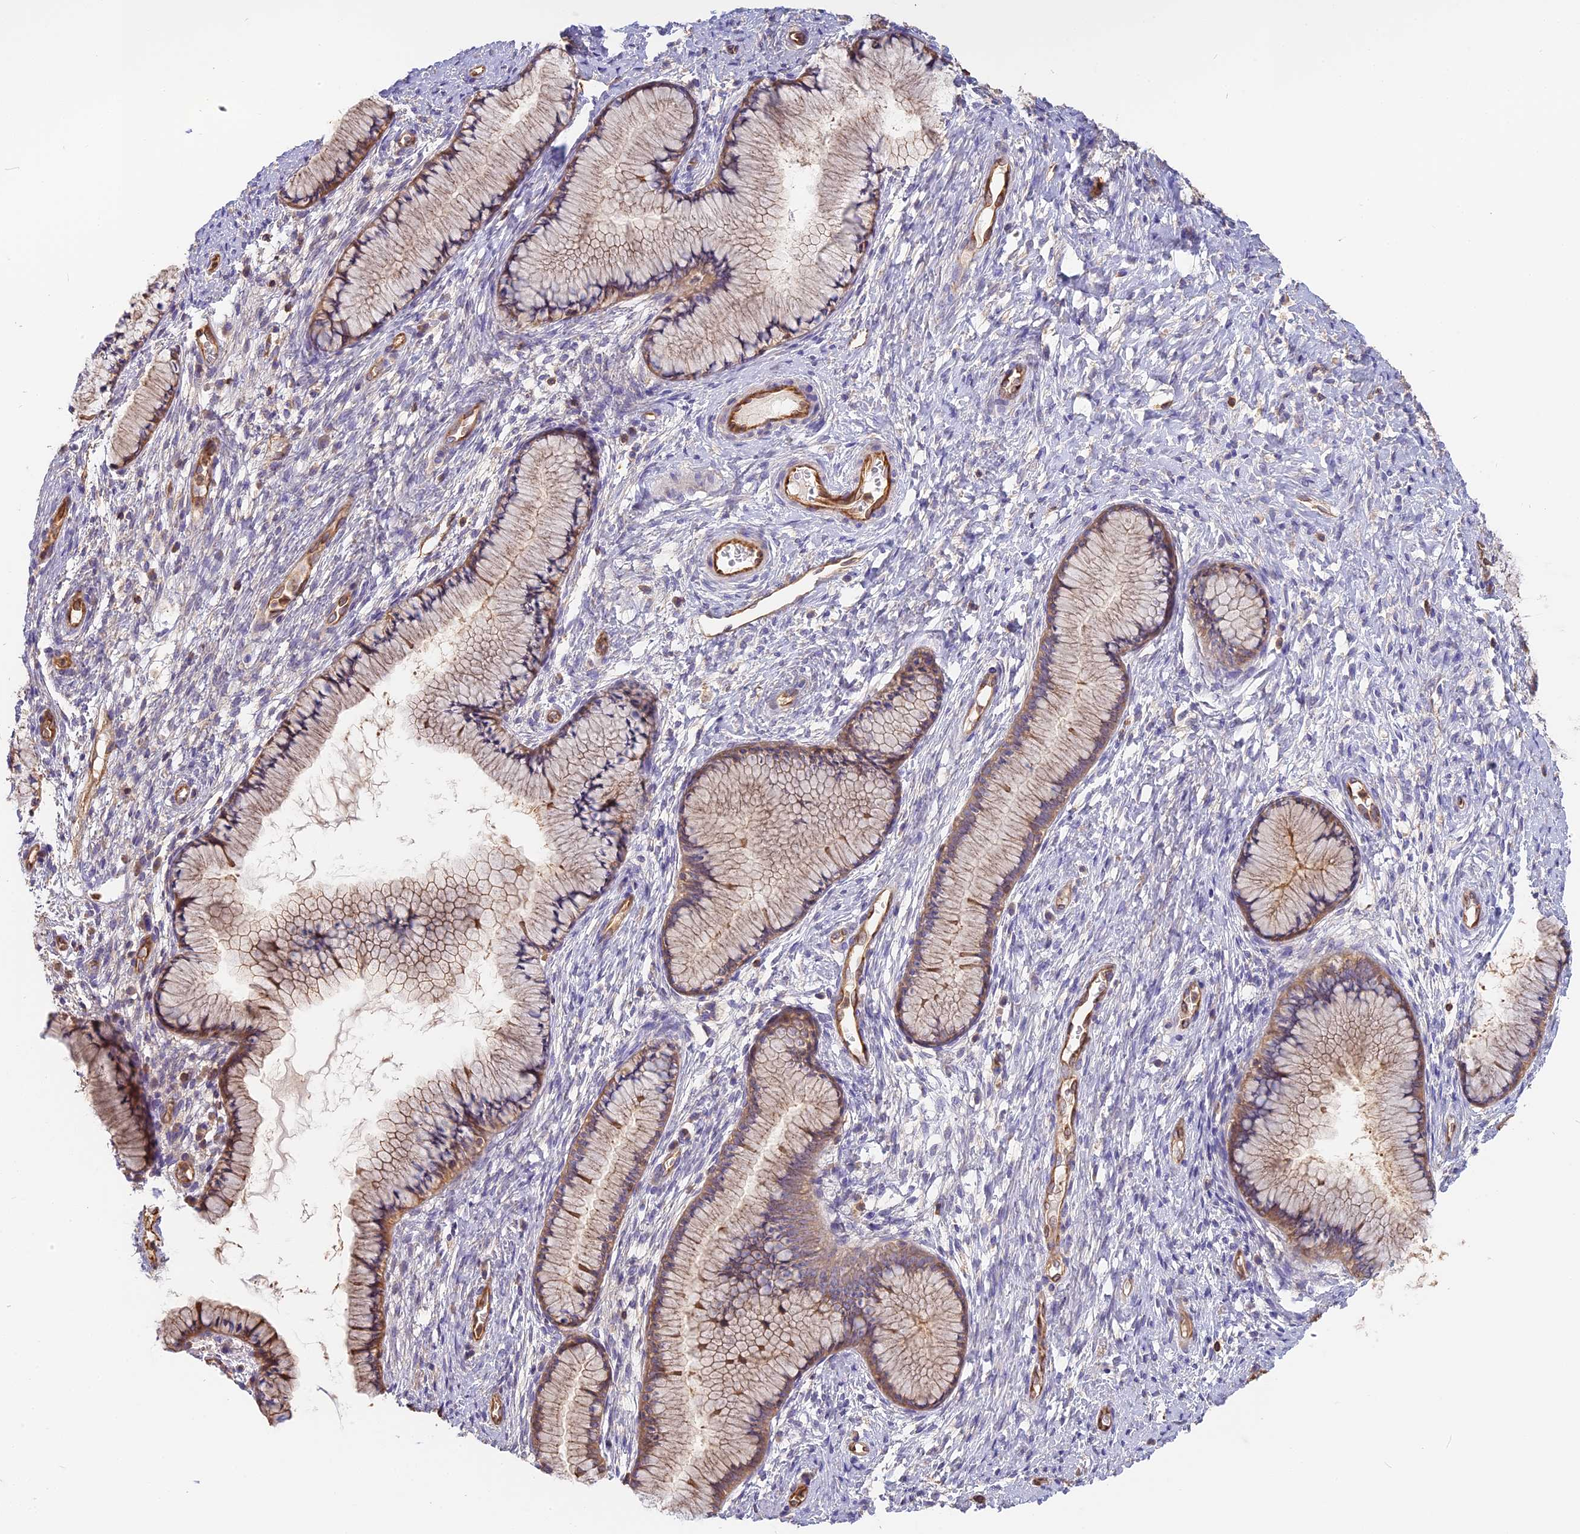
{"staining": {"intensity": "weak", "quantity": ">75%", "location": "cytoplasmic/membranous"}, "tissue": "cervix", "cell_type": "Glandular cells", "image_type": "normal", "snomed": [{"axis": "morphology", "description": "Normal tissue, NOS"}, {"axis": "topography", "description": "Cervix"}], "caption": "Immunohistochemistry (IHC) image of unremarkable cervix: cervix stained using immunohistochemistry exhibits low levels of weak protein expression localized specifically in the cytoplasmic/membranous of glandular cells, appearing as a cytoplasmic/membranous brown color.", "gene": "VPS18", "patient": {"sex": "female", "age": 42}}